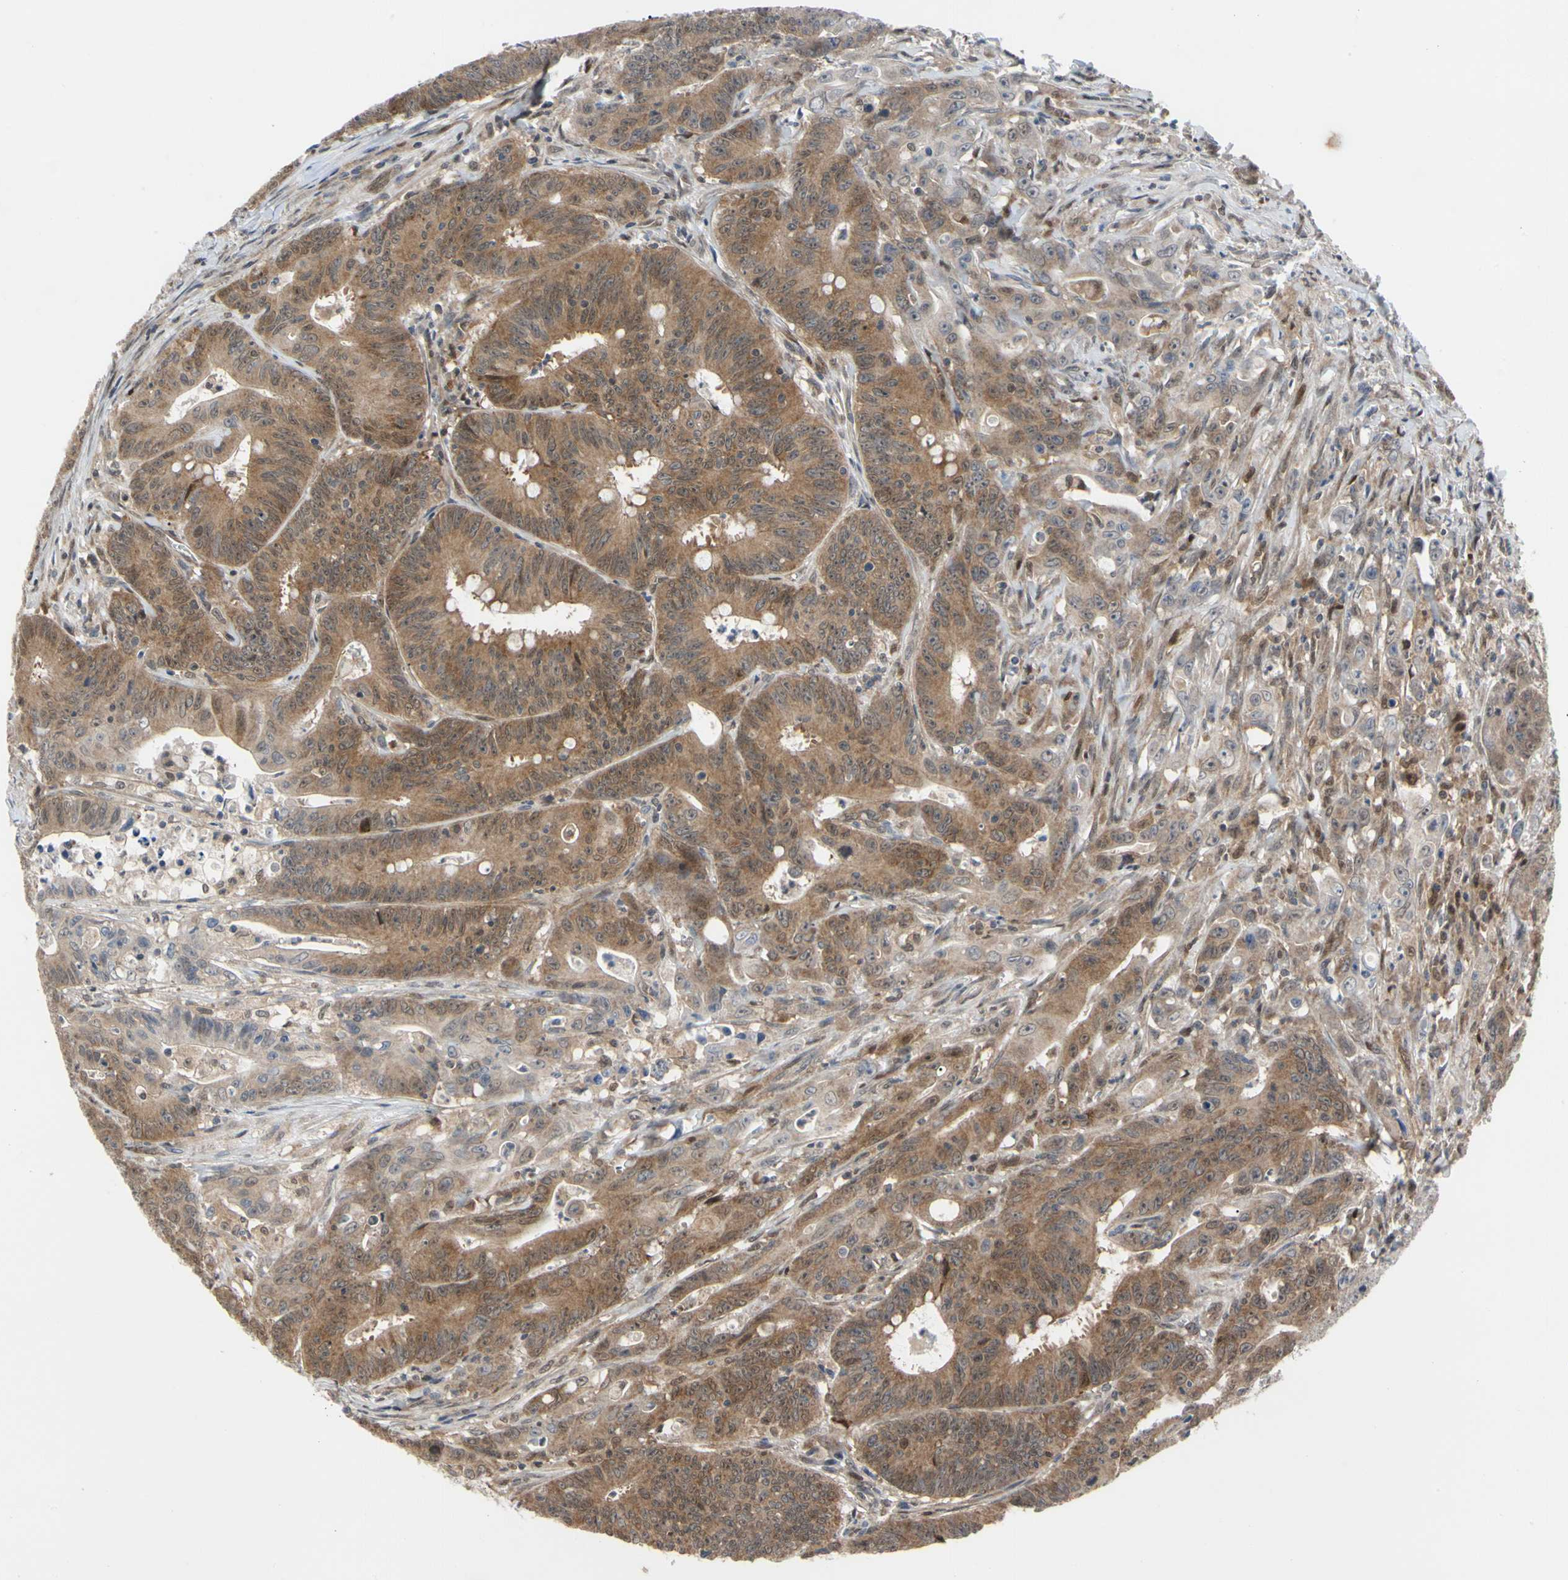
{"staining": {"intensity": "strong", "quantity": ">75%", "location": "cytoplasmic/membranous"}, "tissue": "colorectal cancer", "cell_type": "Tumor cells", "image_type": "cancer", "snomed": [{"axis": "morphology", "description": "Adenocarcinoma, NOS"}, {"axis": "topography", "description": "Colon"}], "caption": "A brown stain labels strong cytoplasmic/membranous staining of a protein in adenocarcinoma (colorectal) tumor cells. The staining is performed using DAB brown chromogen to label protein expression. The nuclei are counter-stained blue using hematoxylin.", "gene": "CDK5", "patient": {"sex": "male", "age": 45}}